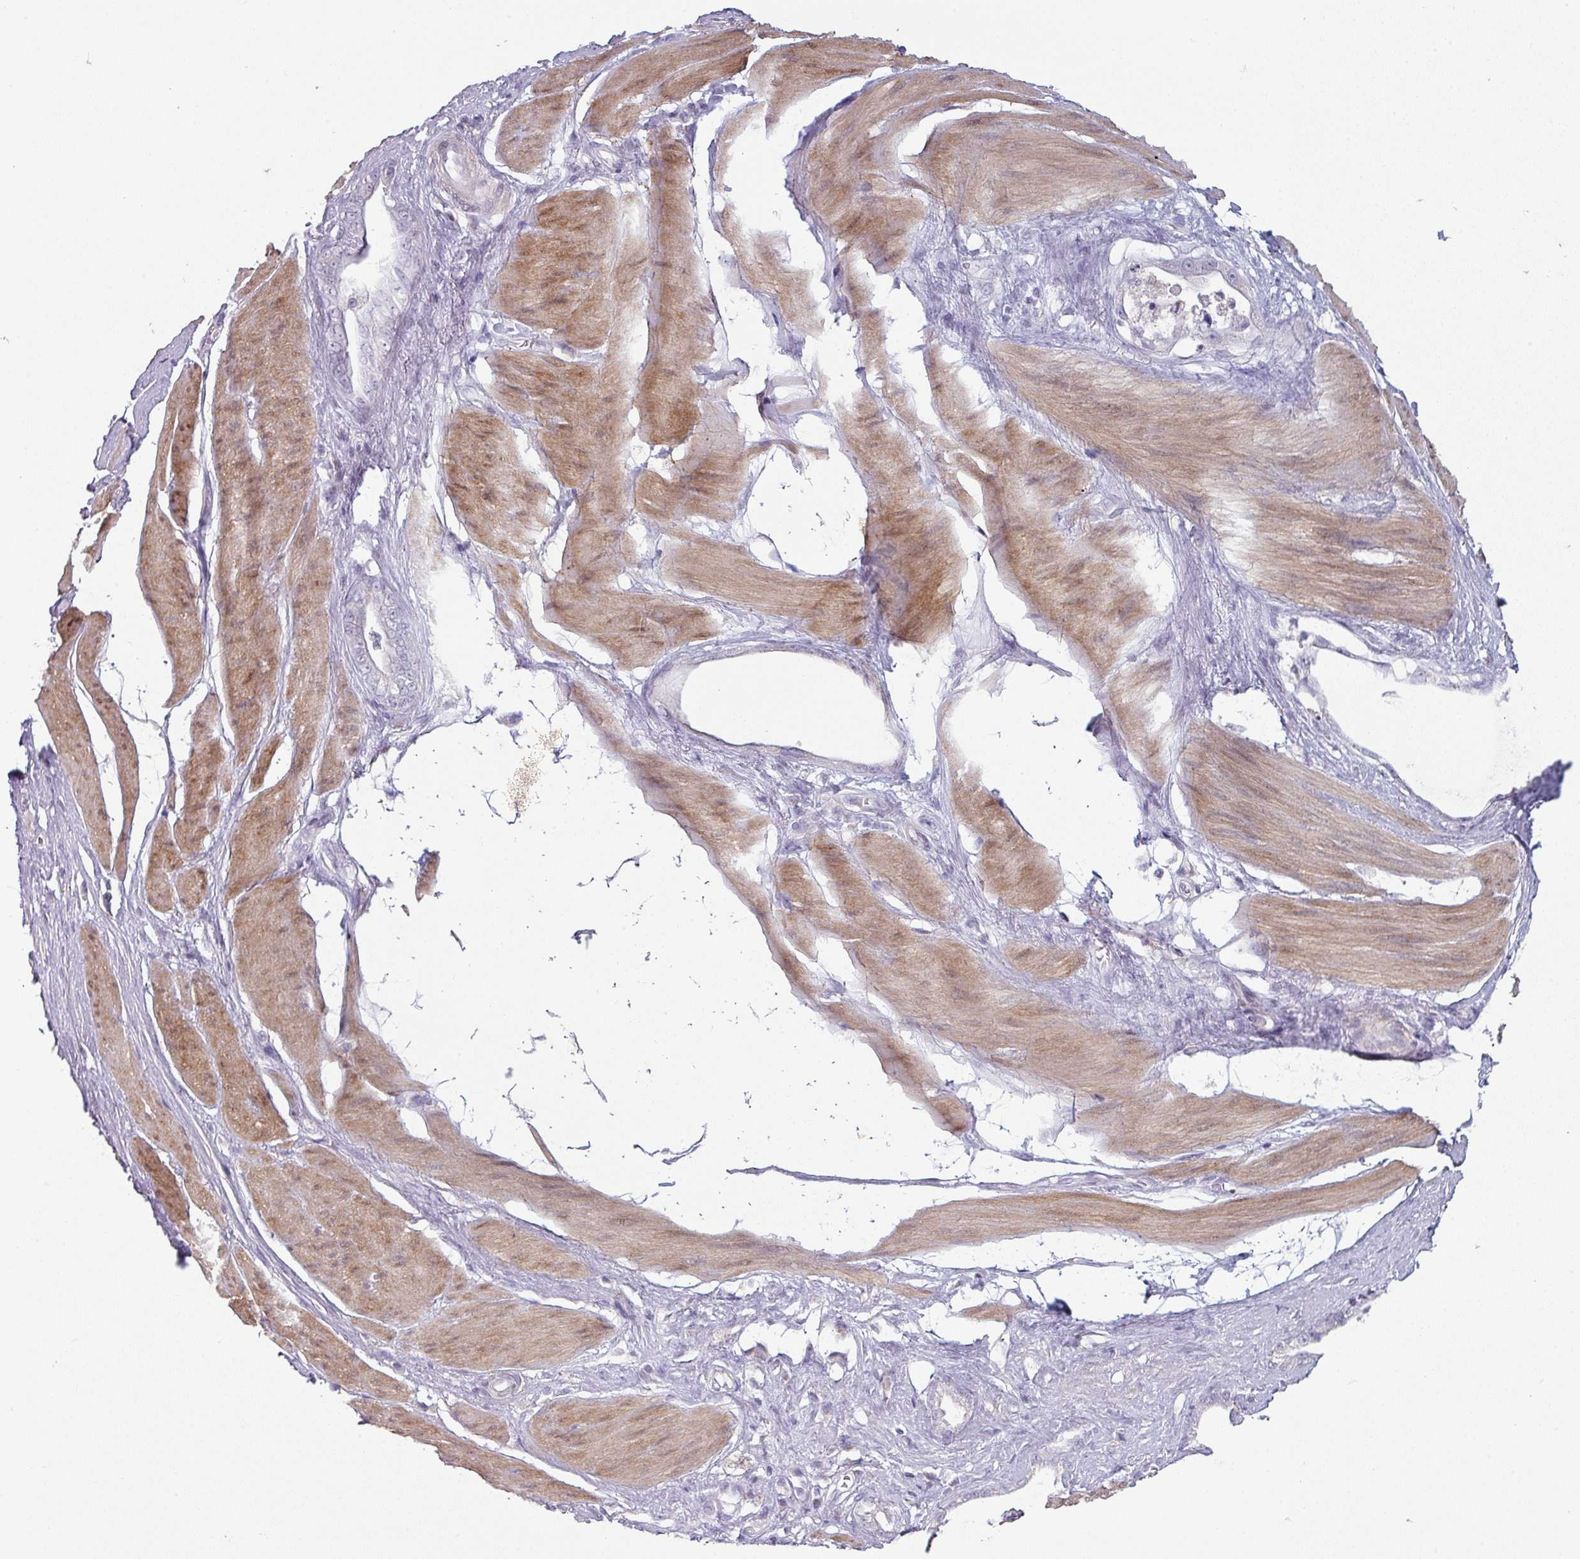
{"staining": {"intensity": "negative", "quantity": "none", "location": "none"}, "tissue": "stomach cancer", "cell_type": "Tumor cells", "image_type": "cancer", "snomed": [{"axis": "morphology", "description": "Adenocarcinoma, NOS"}, {"axis": "topography", "description": "Stomach"}], "caption": "Immunohistochemical staining of adenocarcinoma (stomach) demonstrates no significant staining in tumor cells.", "gene": "MAGEC3", "patient": {"sex": "male", "age": 55}}